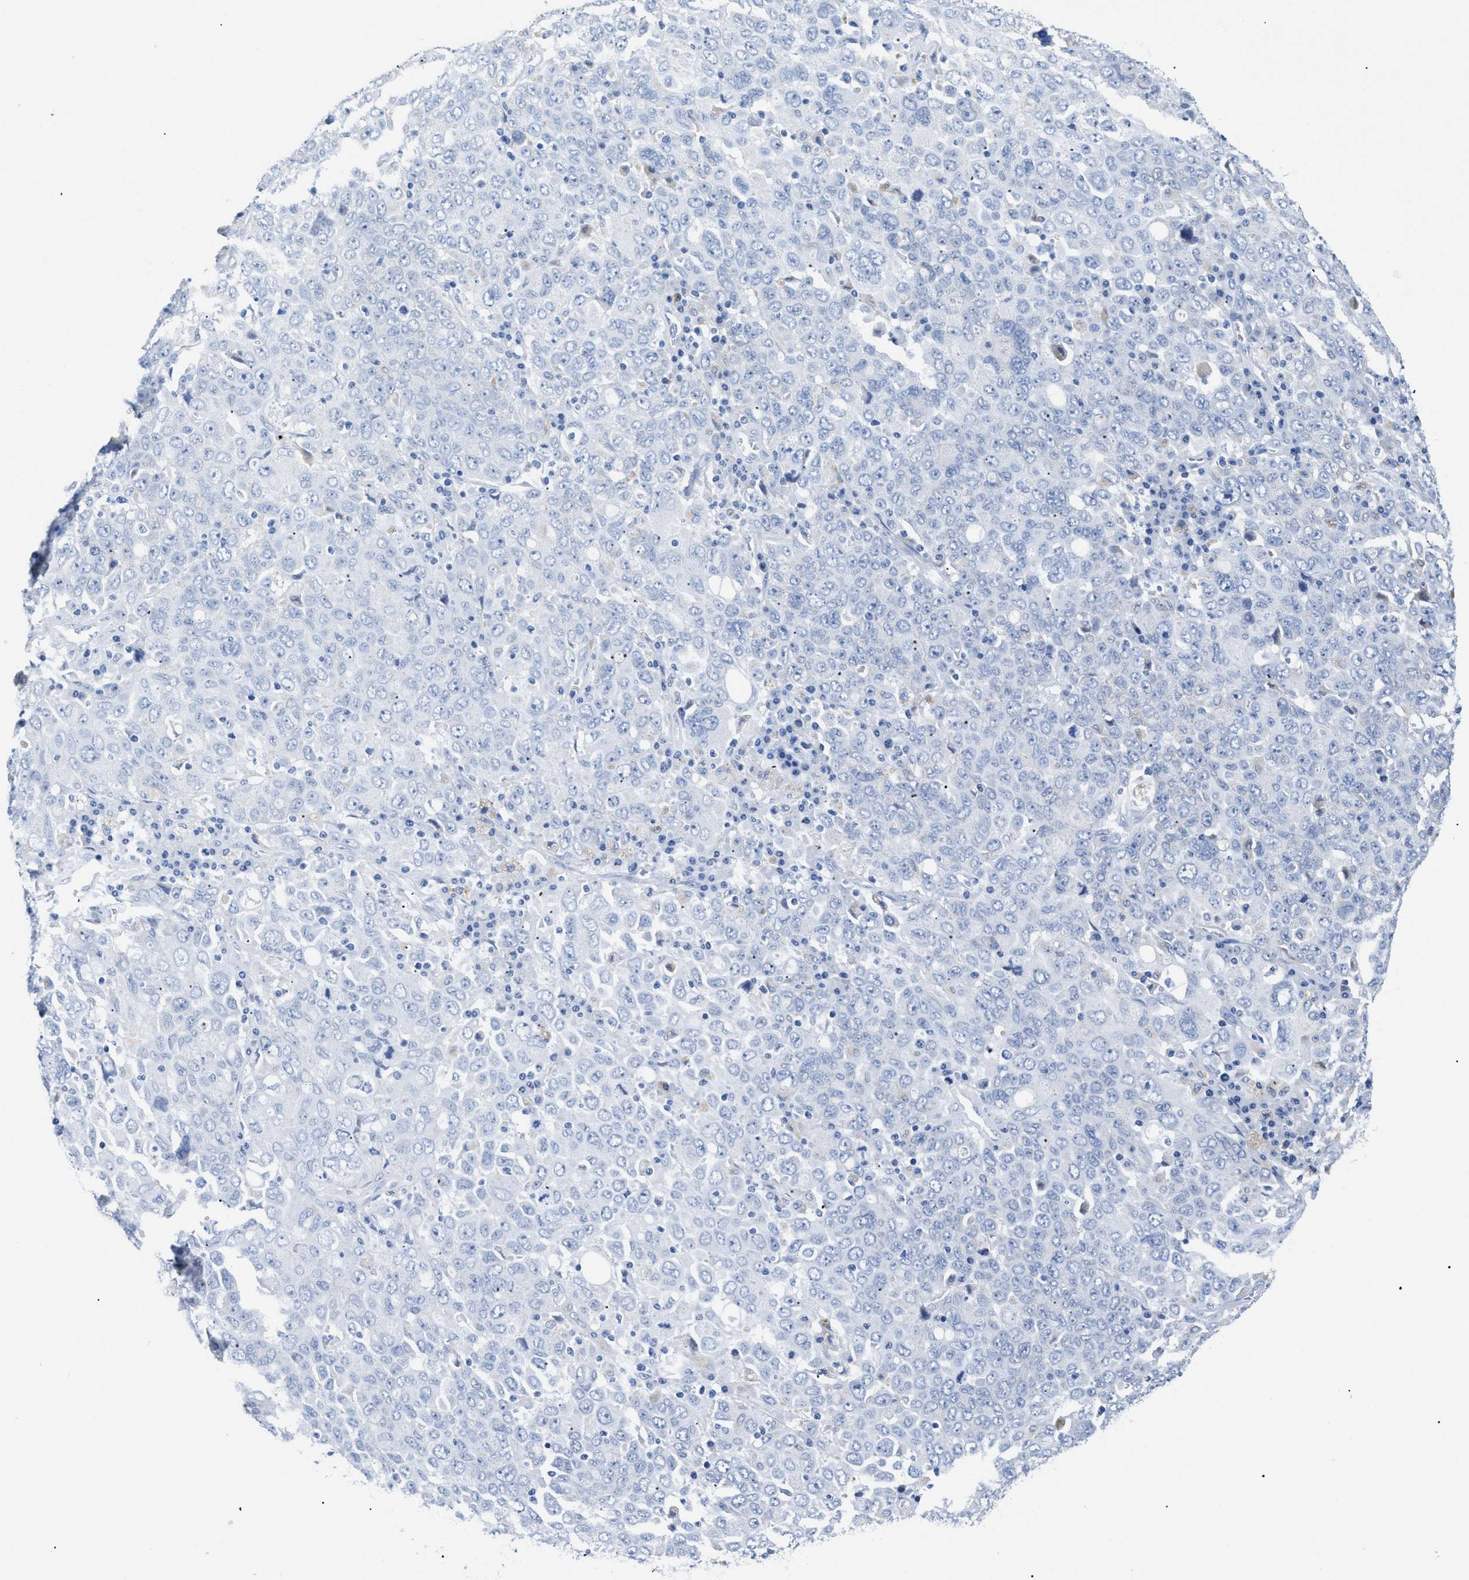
{"staining": {"intensity": "negative", "quantity": "none", "location": "none"}, "tissue": "ovarian cancer", "cell_type": "Tumor cells", "image_type": "cancer", "snomed": [{"axis": "morphology", "description": "Carcinoma, endometroid"}, {"axis": "topography", "description": "Ovary"}], "caption": "Ovarian cancer stained for a protein using IHC shows no expression tumor cells.", "gene": "APOBEC2", "patient": {"sex": "female", "age": 62}}